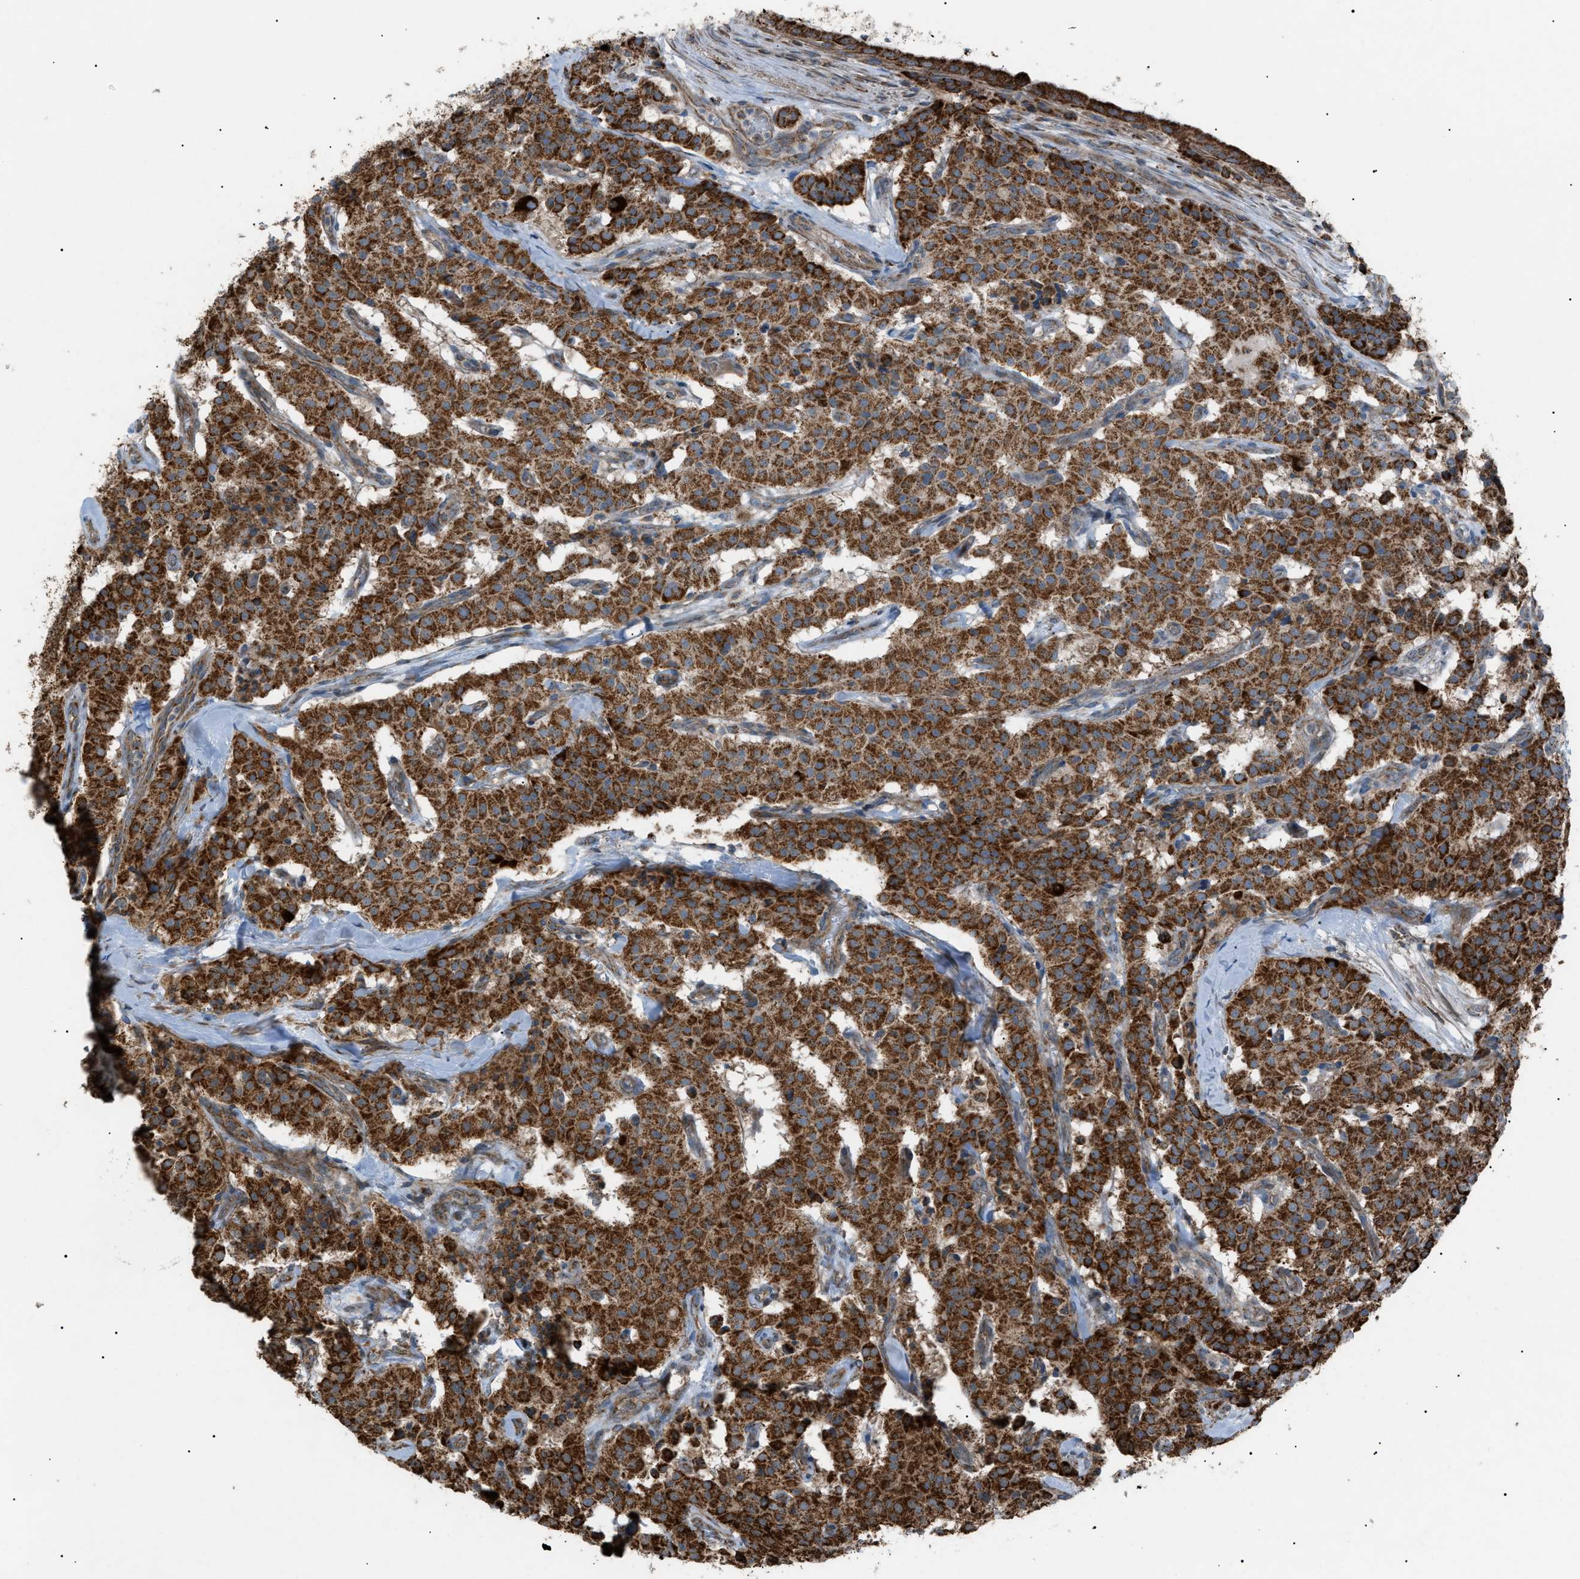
{"staining": {"intensity": "strong", "quantity": ">75%", "location": "cytoplasmic/membranous"}, "tissue": "carcinoid", "cell_type": "Tumor cells", "image_type": "cancer", "snomed": [{"axis": "morphology", "description": "Carcinoid, malignant, NOS"}, {"axis": "topography", "description": "Lung"}], "caption": "Carcinoid stained with a brown dye reveals strong cytoplasmic/membranous positive expression in about >75% of tumor cells.", "gene": "C1GALT1C1", "patient": {"sex": "male", "age": 30}}